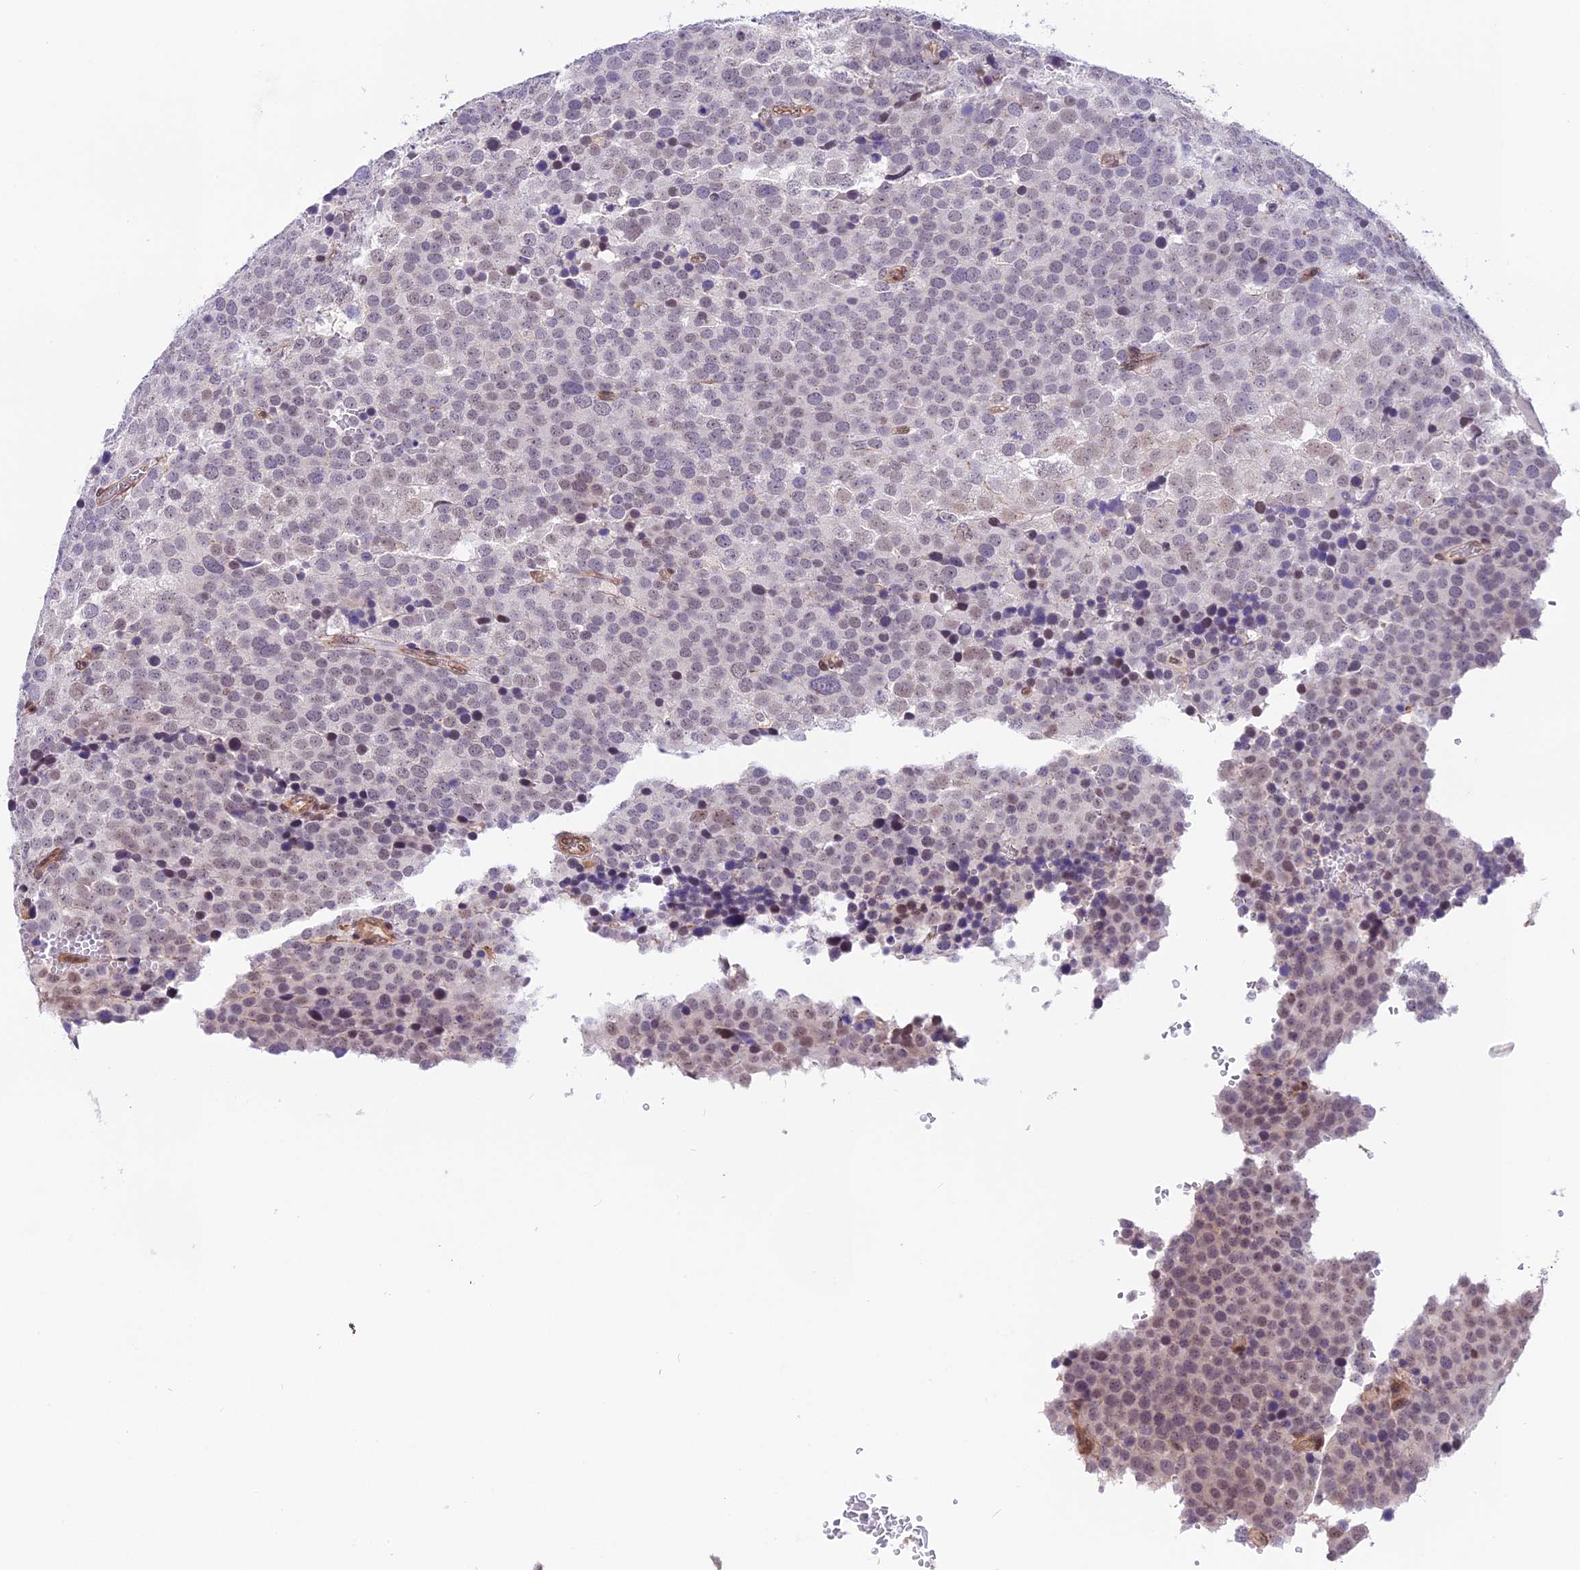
{"staining": {"intensity": "weak", "quantity": "<25%", "location": "nuclear"}, "tissue": "testis cancer", "cell_type": "Tumor cells", "image_type": "cancer", "snomed": [{"axis": "morphology", "description": "Seminoma, NOS"}, {"axis": "topography", "description": "Testis"}], "caption": "An IHC histopathology image of testis cancer (seminoma) is shown. There is no staining in tumor cells of testis cancer (seminoma).", "gene": "ZC3H4", "patient": {"sex": "male", "age": 71}}